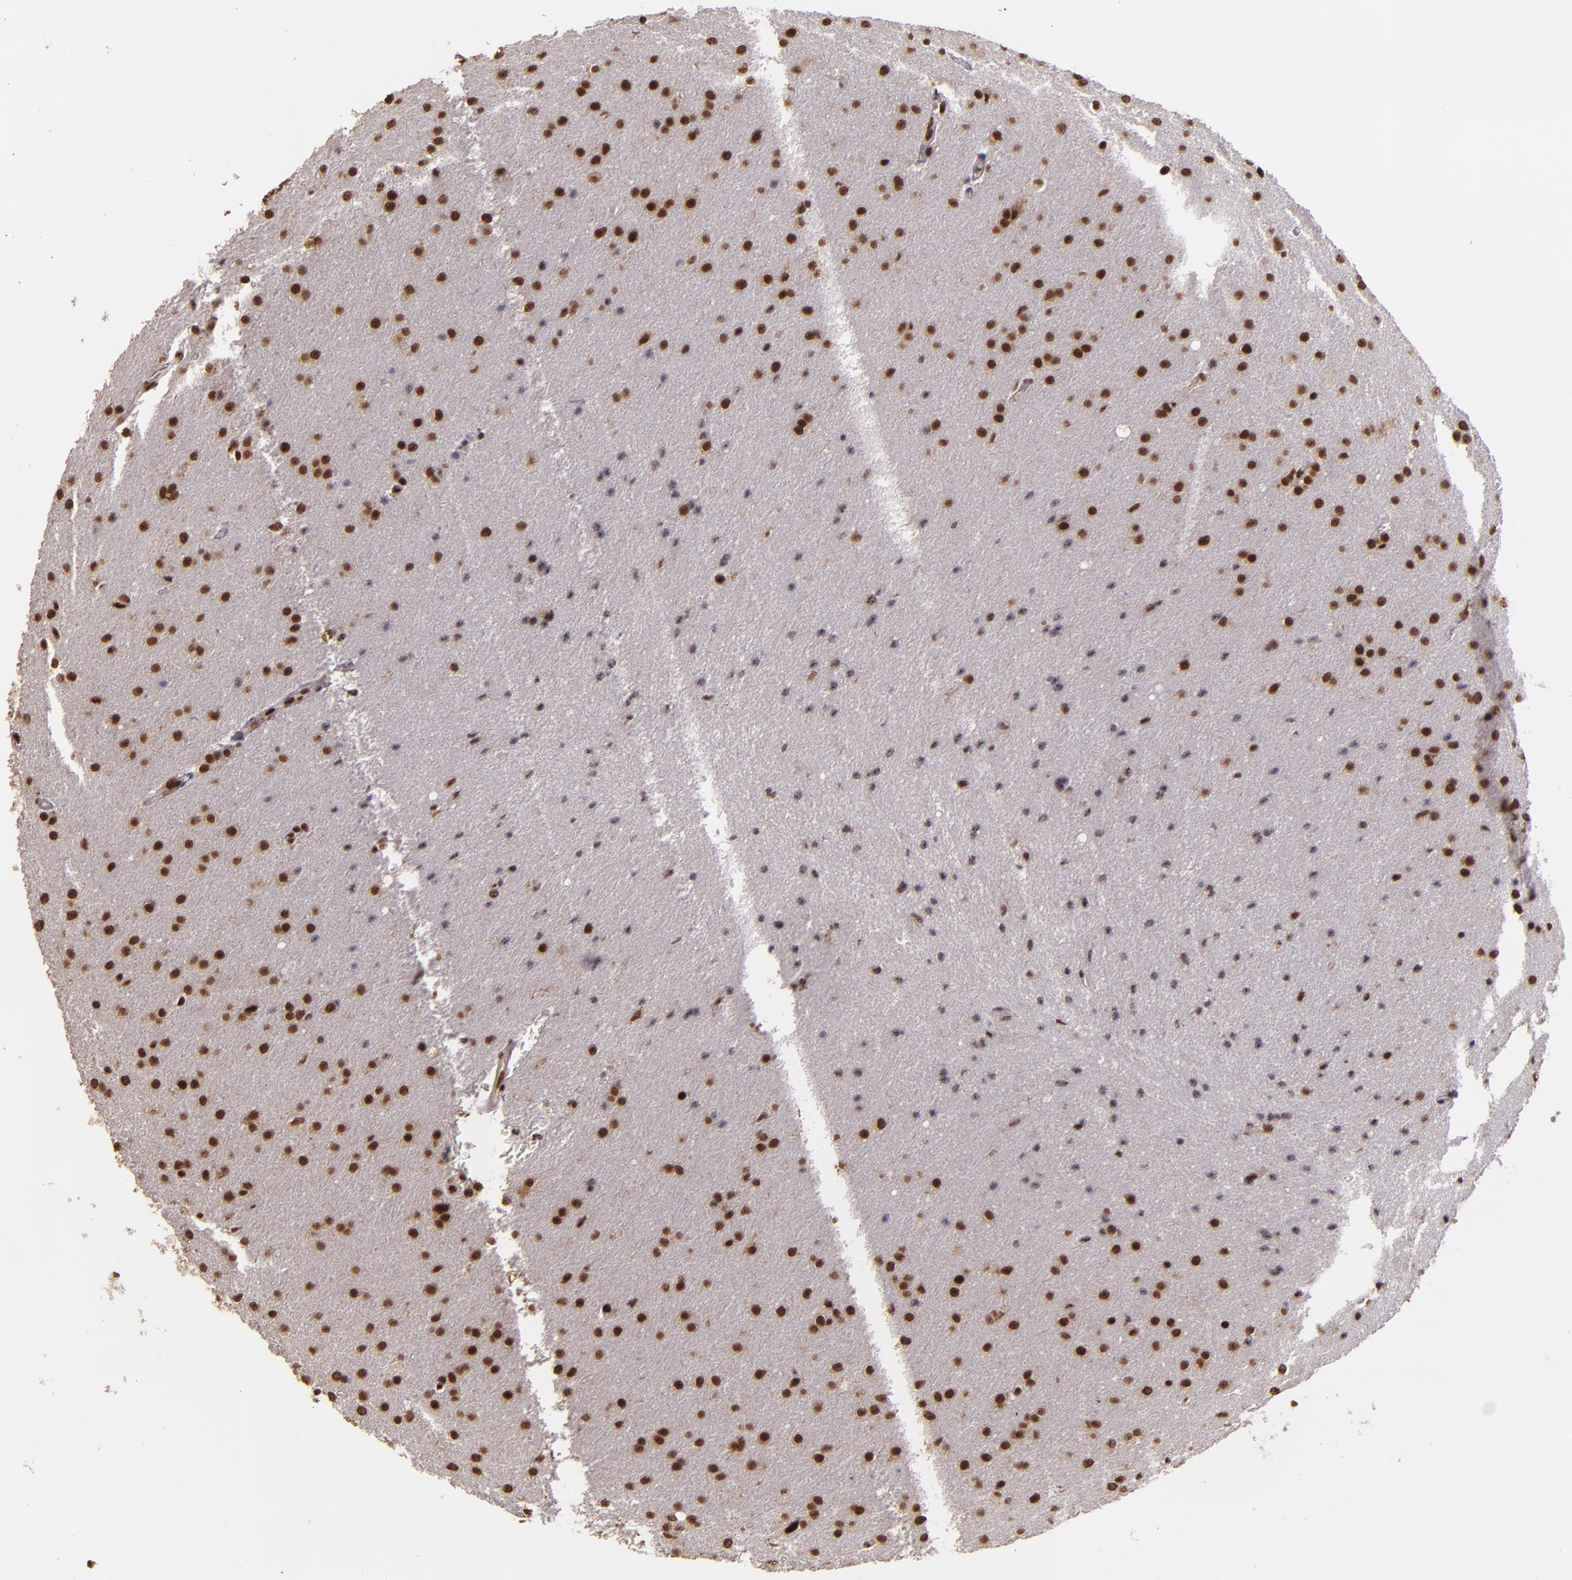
{"staining": {"intensity": "strong", "quantity": ">75%", "location": "nuclear"}, "tissue": "glioma", "cell_type": "Tumor cells", "image_type": "cancer", "snomed": [{"axis": "morphology", "description": "Glioma, malignant, Low grade"}, {"axis": "topography", "description": "Brain"}], "caption": "Glioma stained for a protein reveals strong nuclear positivity in tumor cells.", "gene": "PQBP1", "patient": {"sex": "female", "age": 32}}